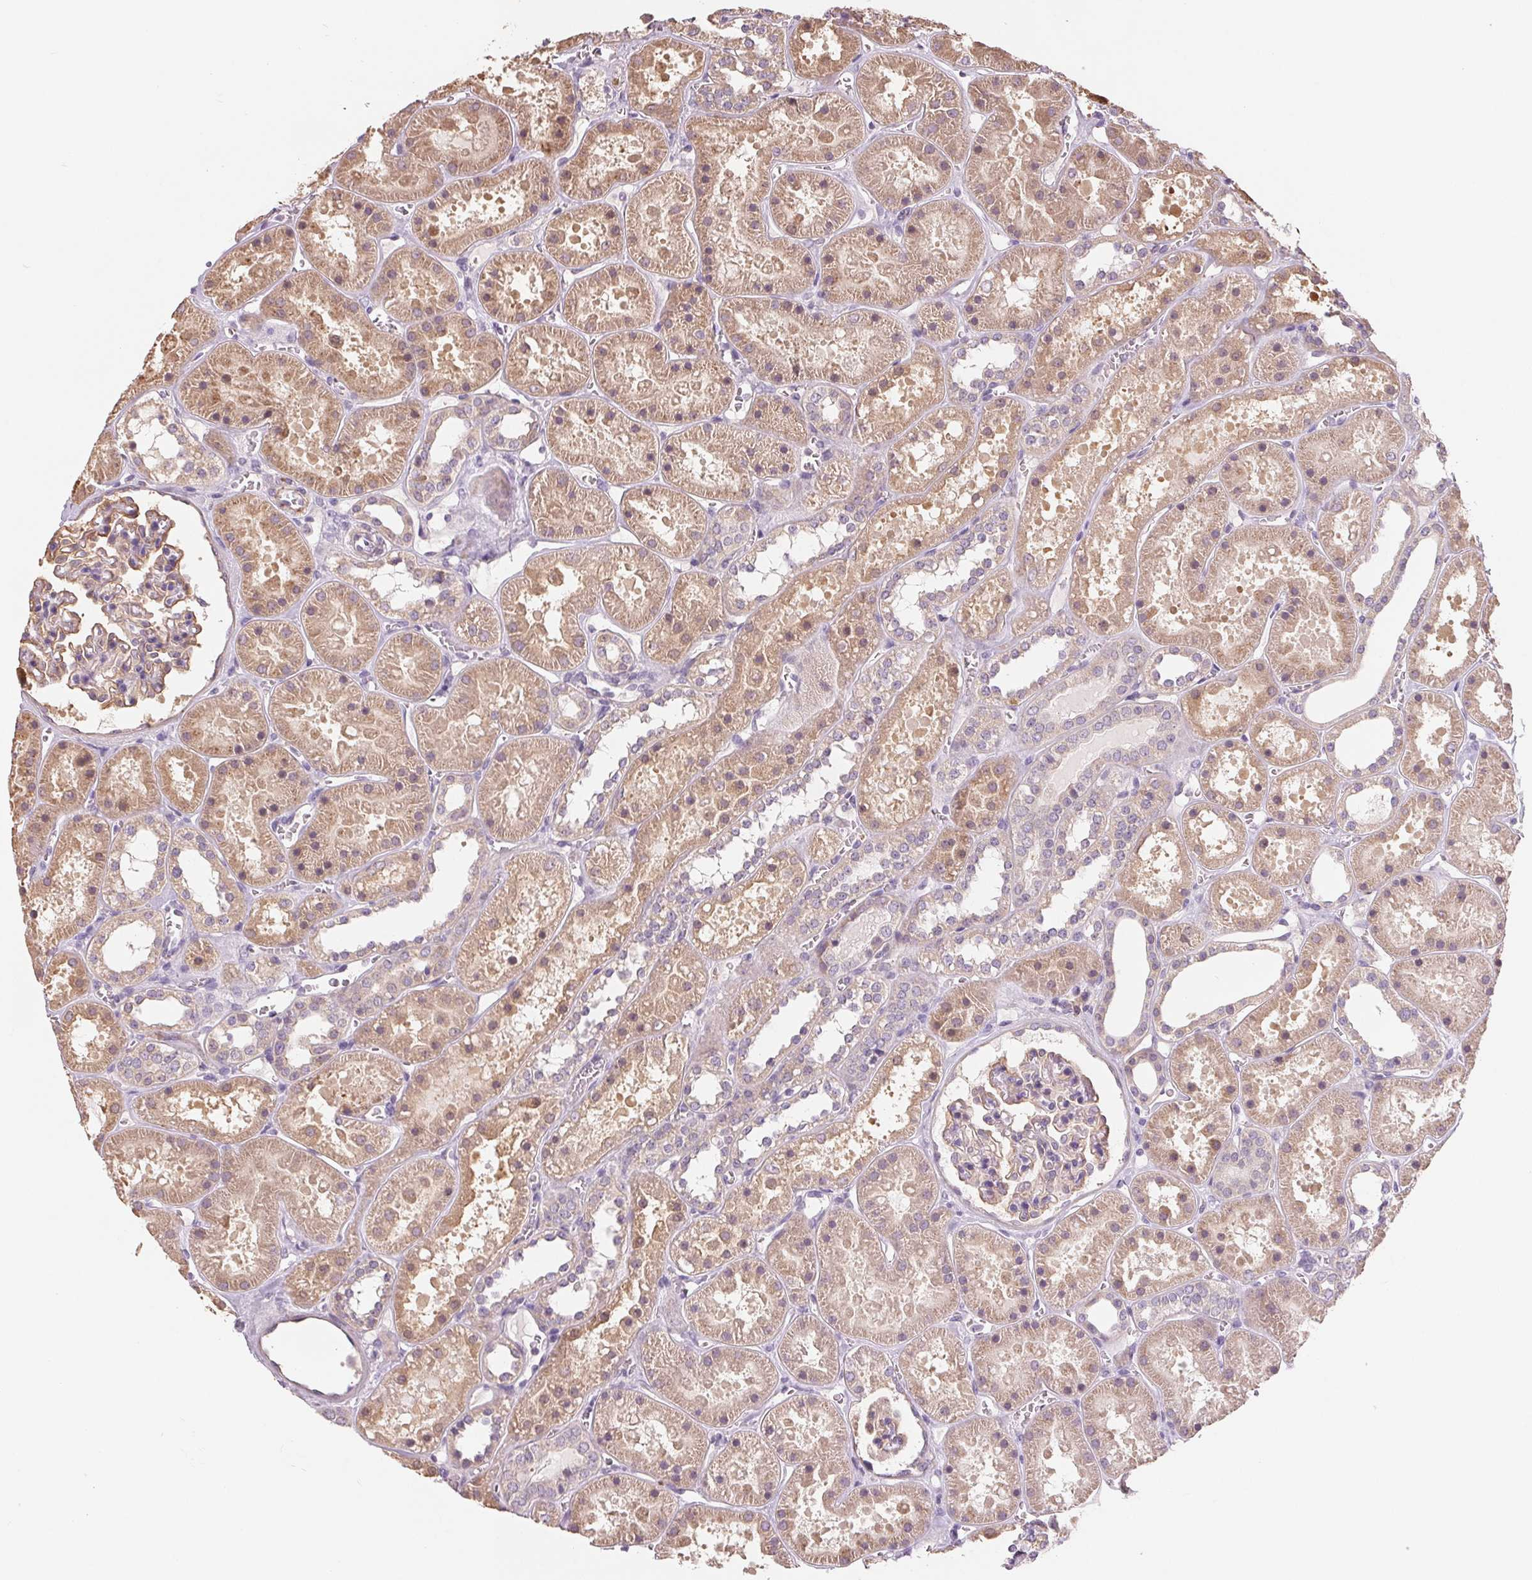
{"staining": {"intensity": "negative", "quantity": "none", "location": "none"}, "tissue": "kidney", "cell_type": "Cells in glomeruli", "image_type": "normal", "snomed": [{"axis": "morphology", "description": "Normal tissue, NOS"}, {"axis": "topography", "description": "Kidney"}], "caption": "Human kidney stained for a protein using IHC shows no expression in cells in glomeruli.", "gene": "VTCN1", "patient": {"sex": "female", "age": 41}}